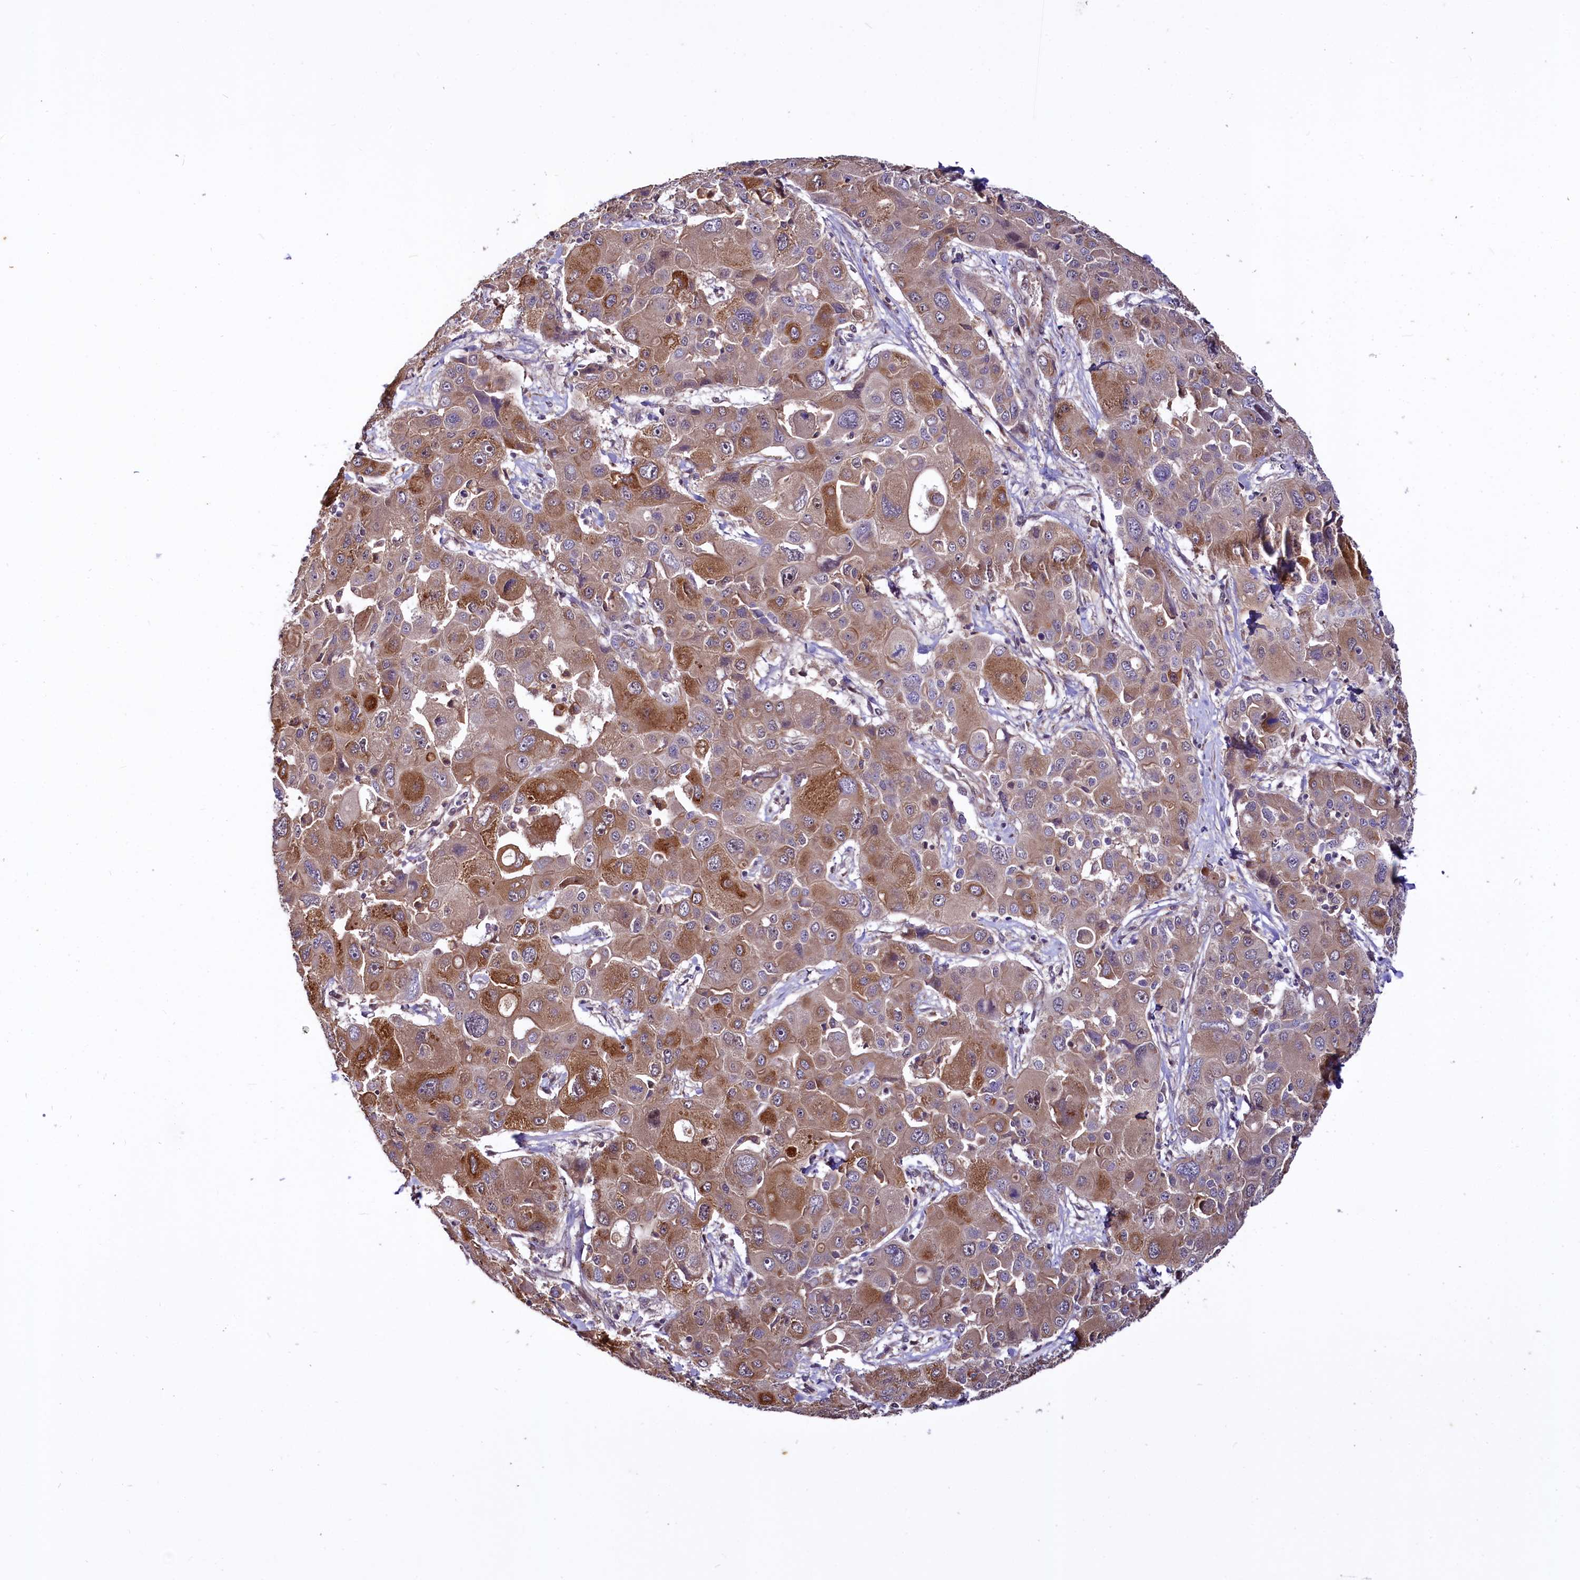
{"staining": {"intensity": "moderate", "quantity": ">75%", "location": "cytoplasmic/membranous"}, "tissue": "liver cancer", "cell_type": "Tumor cells", "image_type": "cancer", "snomed": [{"axis": "morphology", "description": "Cholangiocarcinoma"}, {"axis": "topography", "description": "Liver"}], "caption": "The histopathology image demonstrates a brown stain indicating the presence of a protein in the cytoplasmic/membranous of tumor cells in liver cancer.", "gene": "UBE3A", "patient": {"sex": "male", "age": 67}}